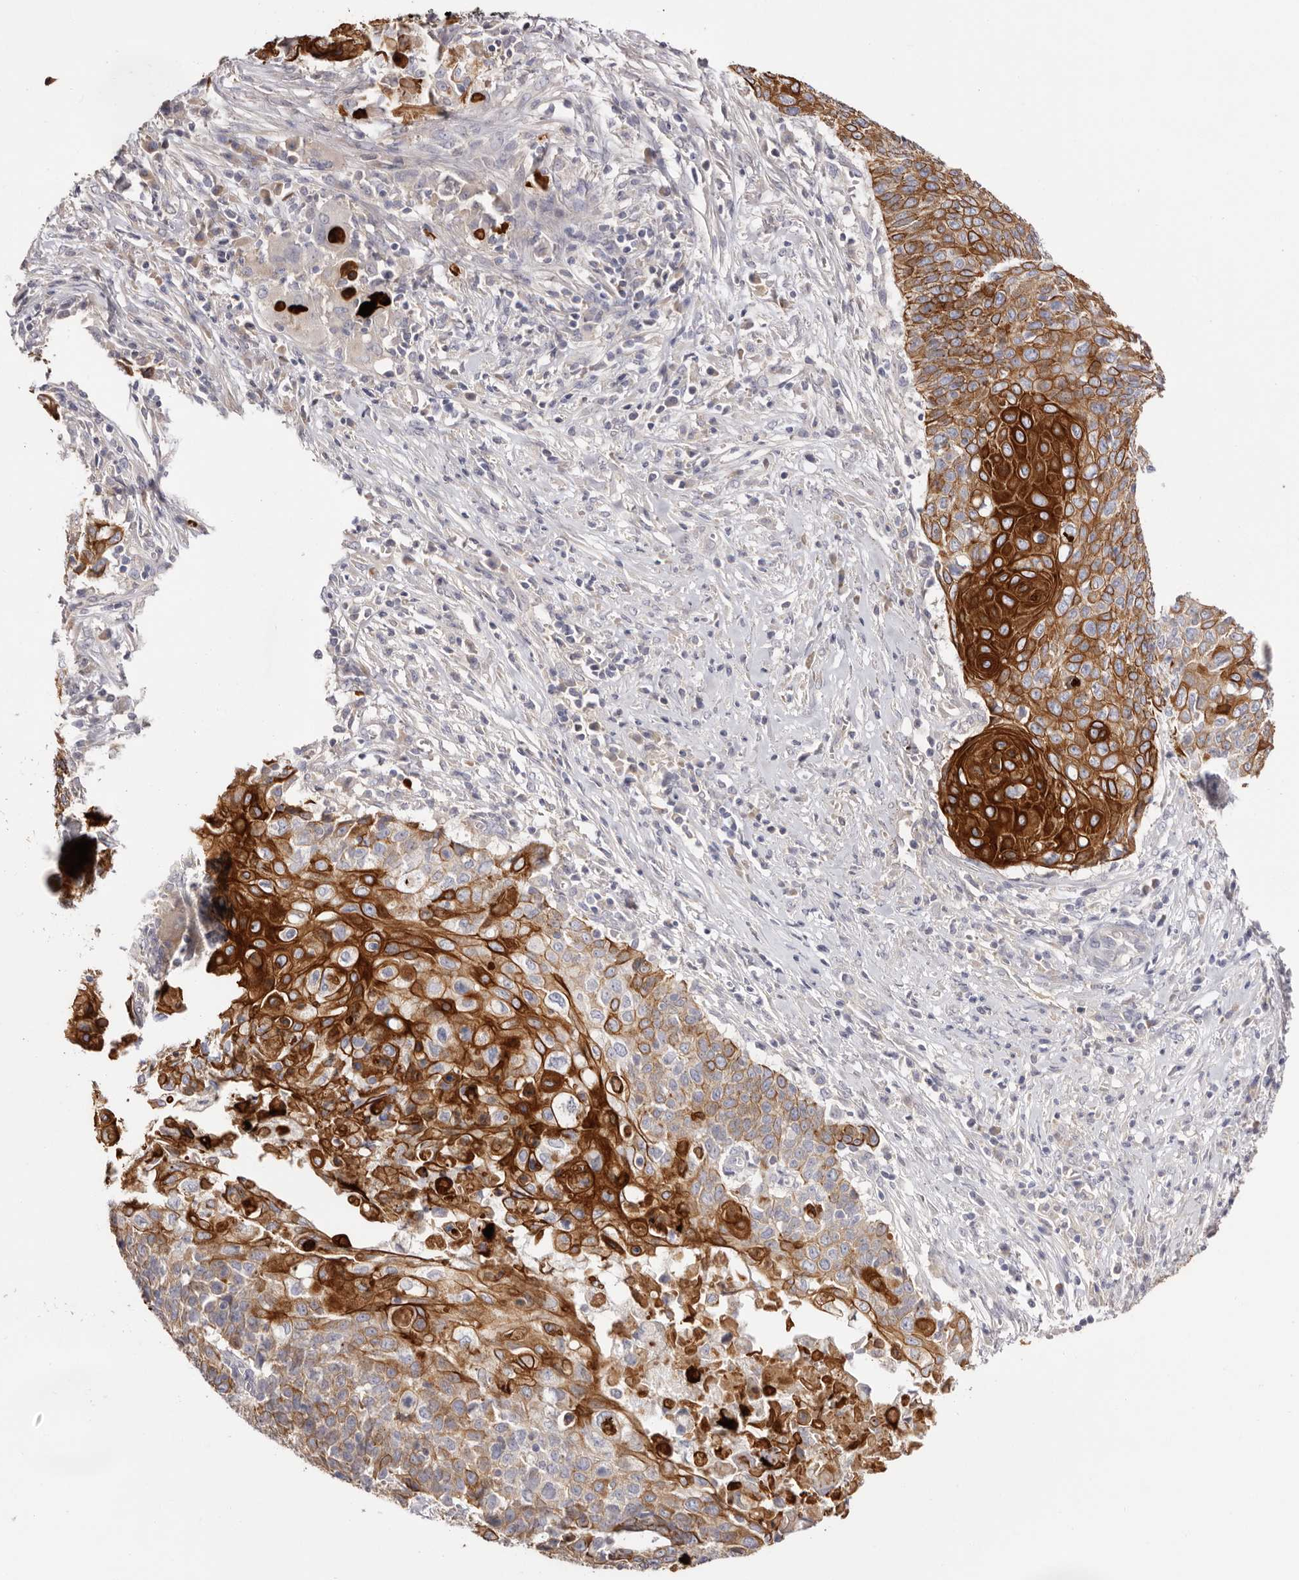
{"staining": {"intensity": "strong", "quantity": ">75%", "location": "cytoplasmic/membranous"}, "tissue": "cervical cancer", "cell_type": "Tumor cells", "image_type": "cancer", "snomed": [{"axis": "morphology", "description": "Squamous cell carcinoma, NOS"}, {"axis": "topography", "description": "Cervix"}], "caption": "Immunohistochemical staining of cervical cancer displays strong cytoplasmic/membranous protein expression in about >75% of tumor cells. (DAB = brown stain, brightfield microscopy at high magnification).", "gene": "STK16", "patient": {"sex": "female", "age": 39}}